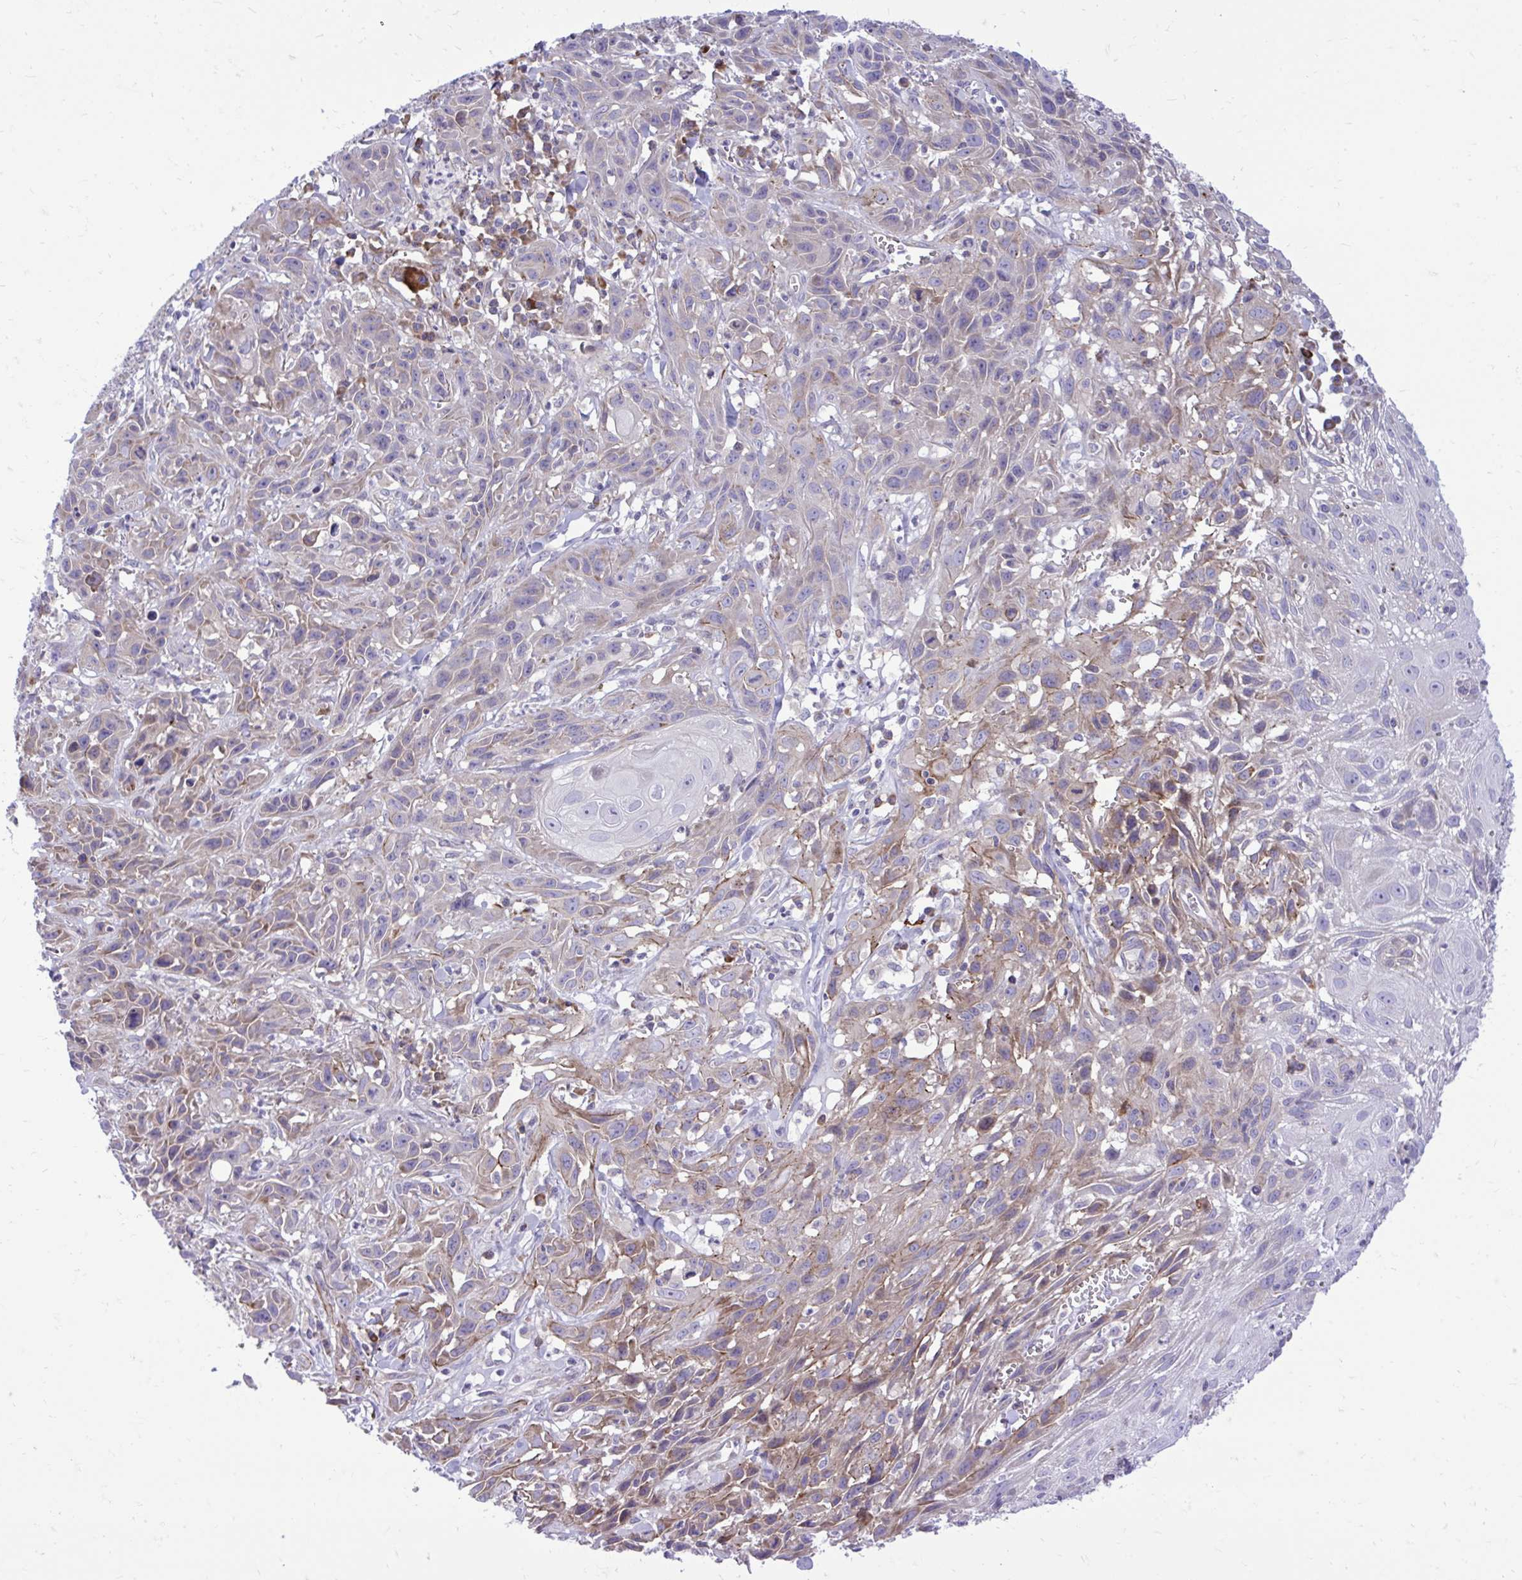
{"staining": {"intensity": "weak", "quantity": "25%-75%", "location": "cytoplasmic/membranous"}, "tissue": "skin cancer", "cell_type": "Tumor cells", "image_type": "cancer", "snomed": [{"axis": "morphology", "description": "Squamous cell carcinoma, NOS"}, {"axis": "topography", "description": "Skin"}, {"axis": "topography", "description": "Vulva"}], "caption": "Skin cancer (squamous cell carcinoma) was stained to show a protein in brown. There is low levels of weak cytoplasmic/membranous staining in about 25%-75% of tumor cells.", "gene": "METTL9", "patient": {"sex": "female", "age": 83}}